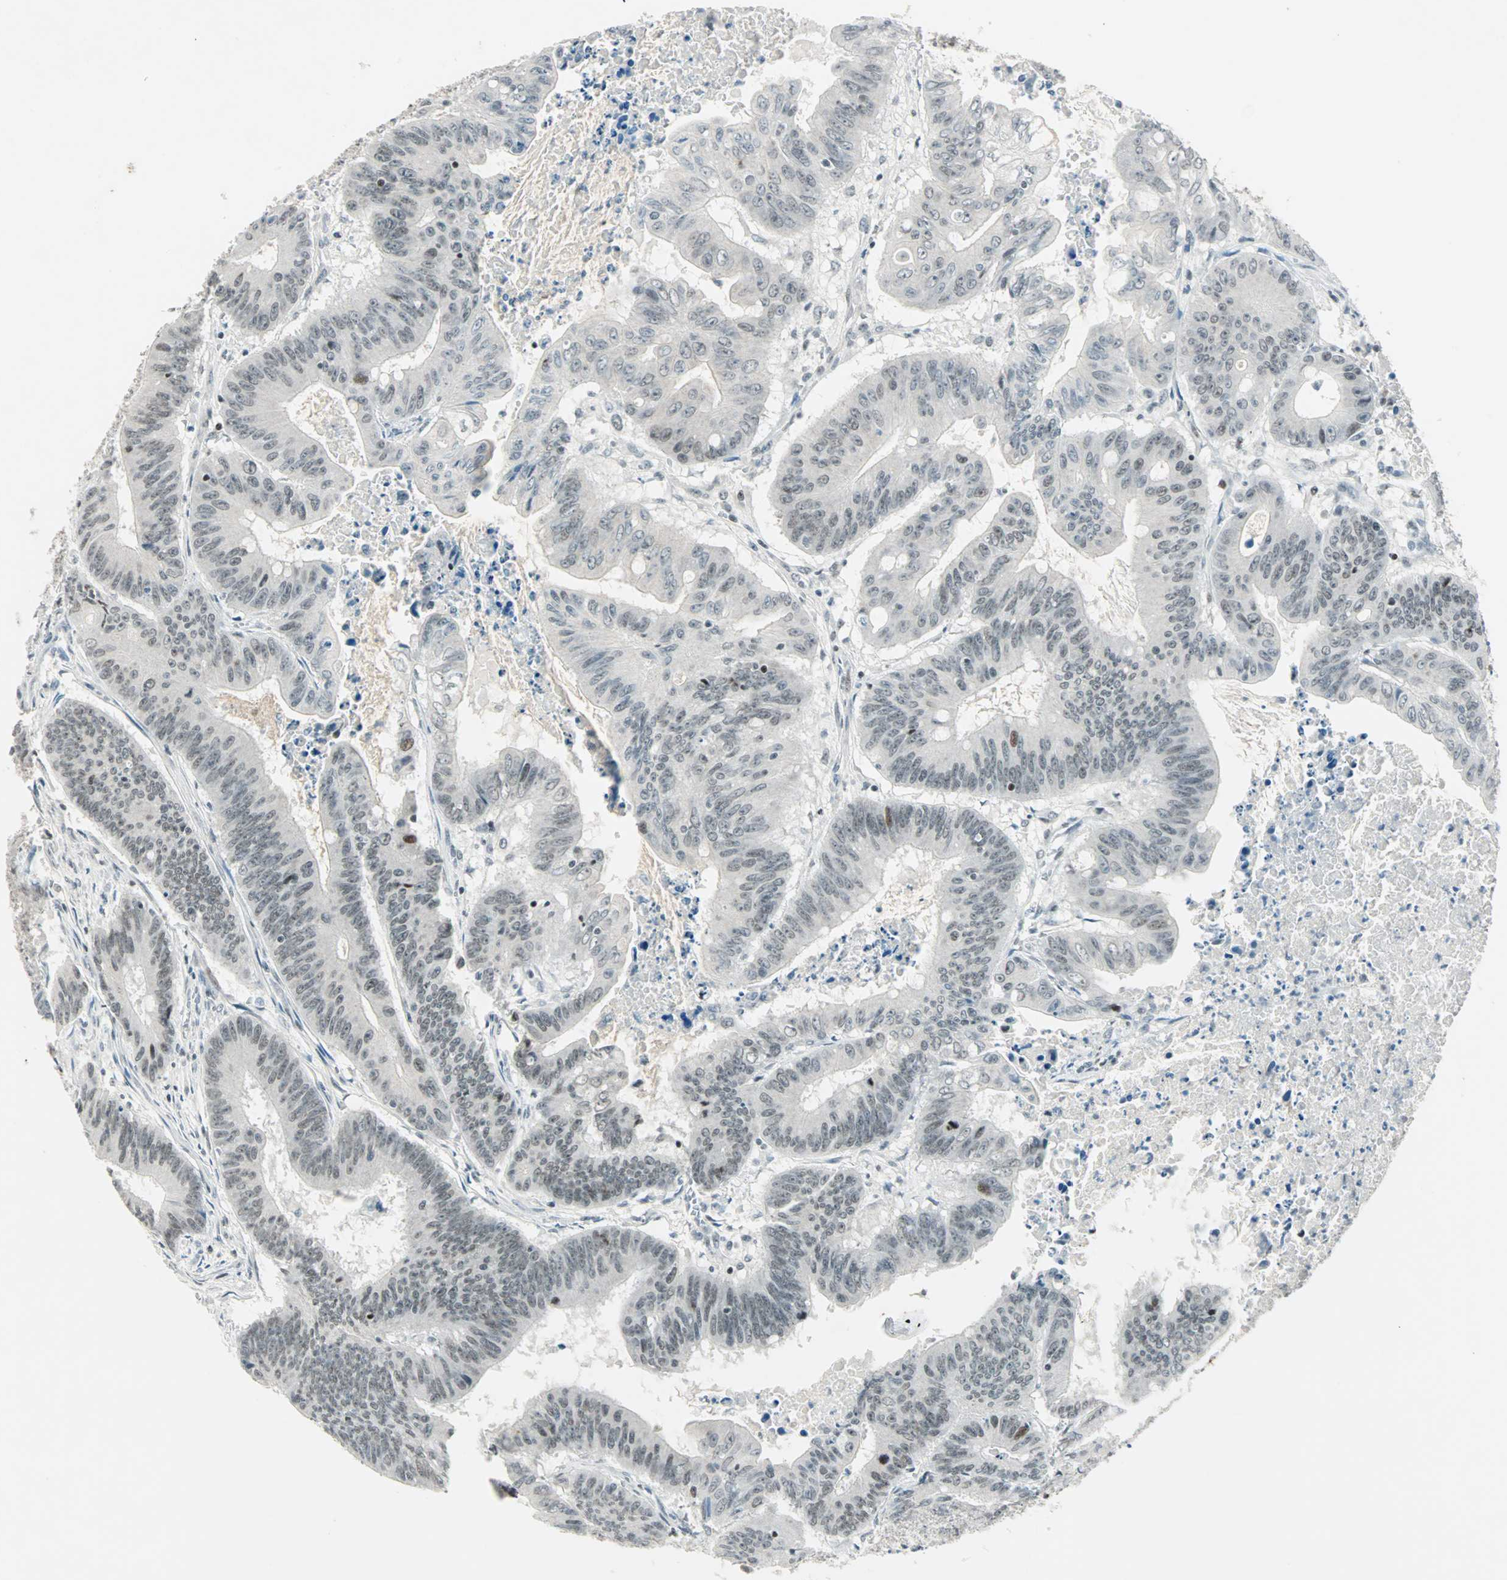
{"staining": {"intensity": "weak", "quantity": "25%-75%", "location": "nuclear"}, "tissue": "colorectal cancer", "cell_type": "Tumor cells", "image_type": "cancer", "snomed": [{"axis": "morphology", "description": "Adenocarcinoma, NOS"}, {"axis": "topography", "description": "Colon"}], "caption": "IHC (DAB) staining of human adenocarcinoma (colorectal) displays weak nuclear protein expression in about 25%-75% of tumor cells. Using DAB (brown) and hematoxylin (blue) stains, captured at high magnification using brightfield microscopy.", "gene": "SIN3A", "patient": {"sex": "male", "age": 45}}